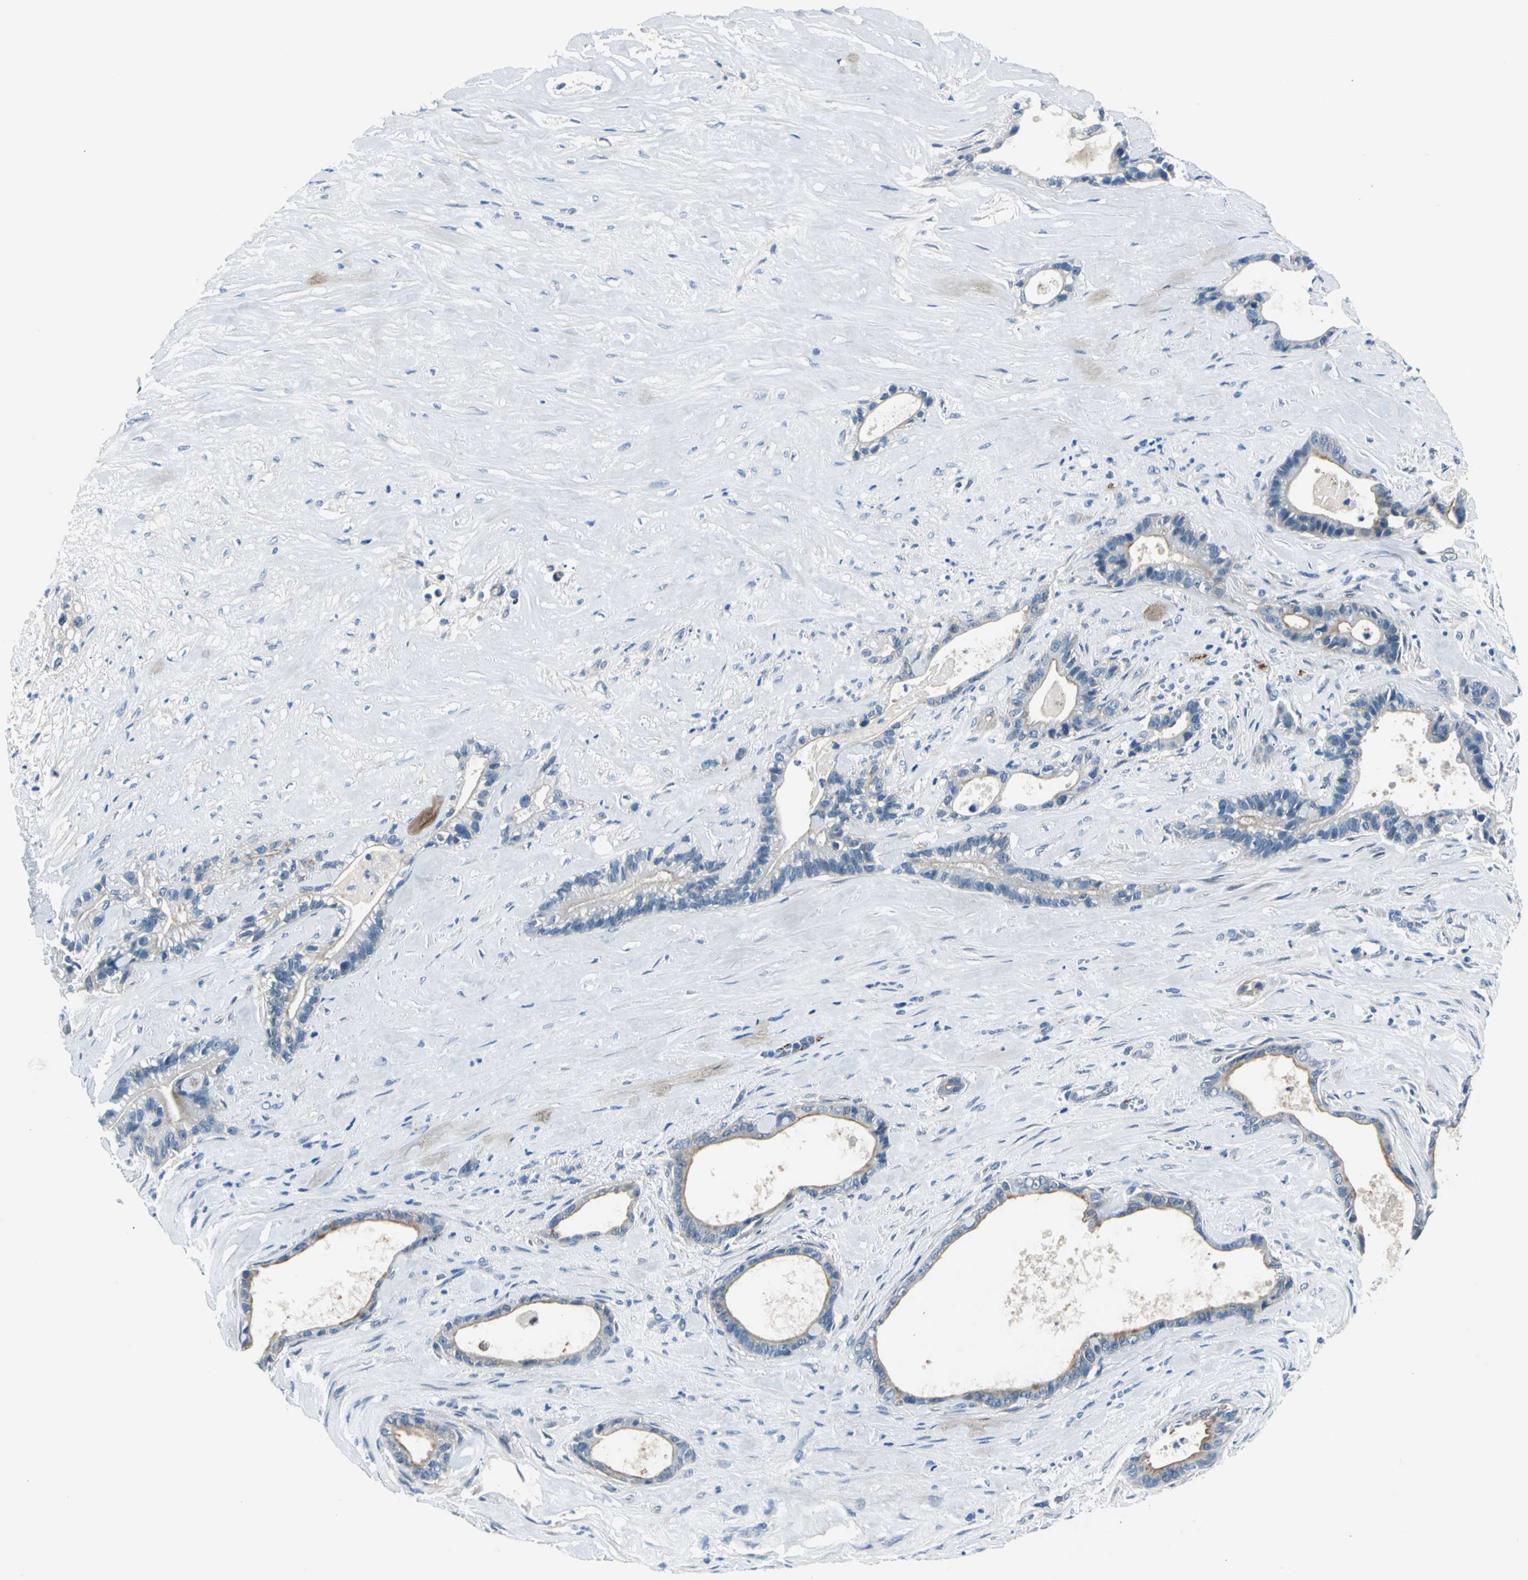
{"staining": {"intensity": "moderate", "quantity": "<25%", "location": "cytoplasmic/membranous"}, "tissue": "liver cancer", "cell_type": "Tumor cells", "image_type": "cancer", "snomed": [{"axis": "morphology", "description": "Cholangiocarcinoma"}, {"axis": "topography", "description": "Liver"}], "caption": "Brown immunohistochemical staining in human liver cancer (cholangiocarcinoma) exhibits moderate cytoplasmic/membranous staining in approximately <25% of tumor cells. (brown staining indicates protein expression, while blue staining denotes nuclei).", "gene": "SELP", "patient": {"sex": "female", "age": 55}}